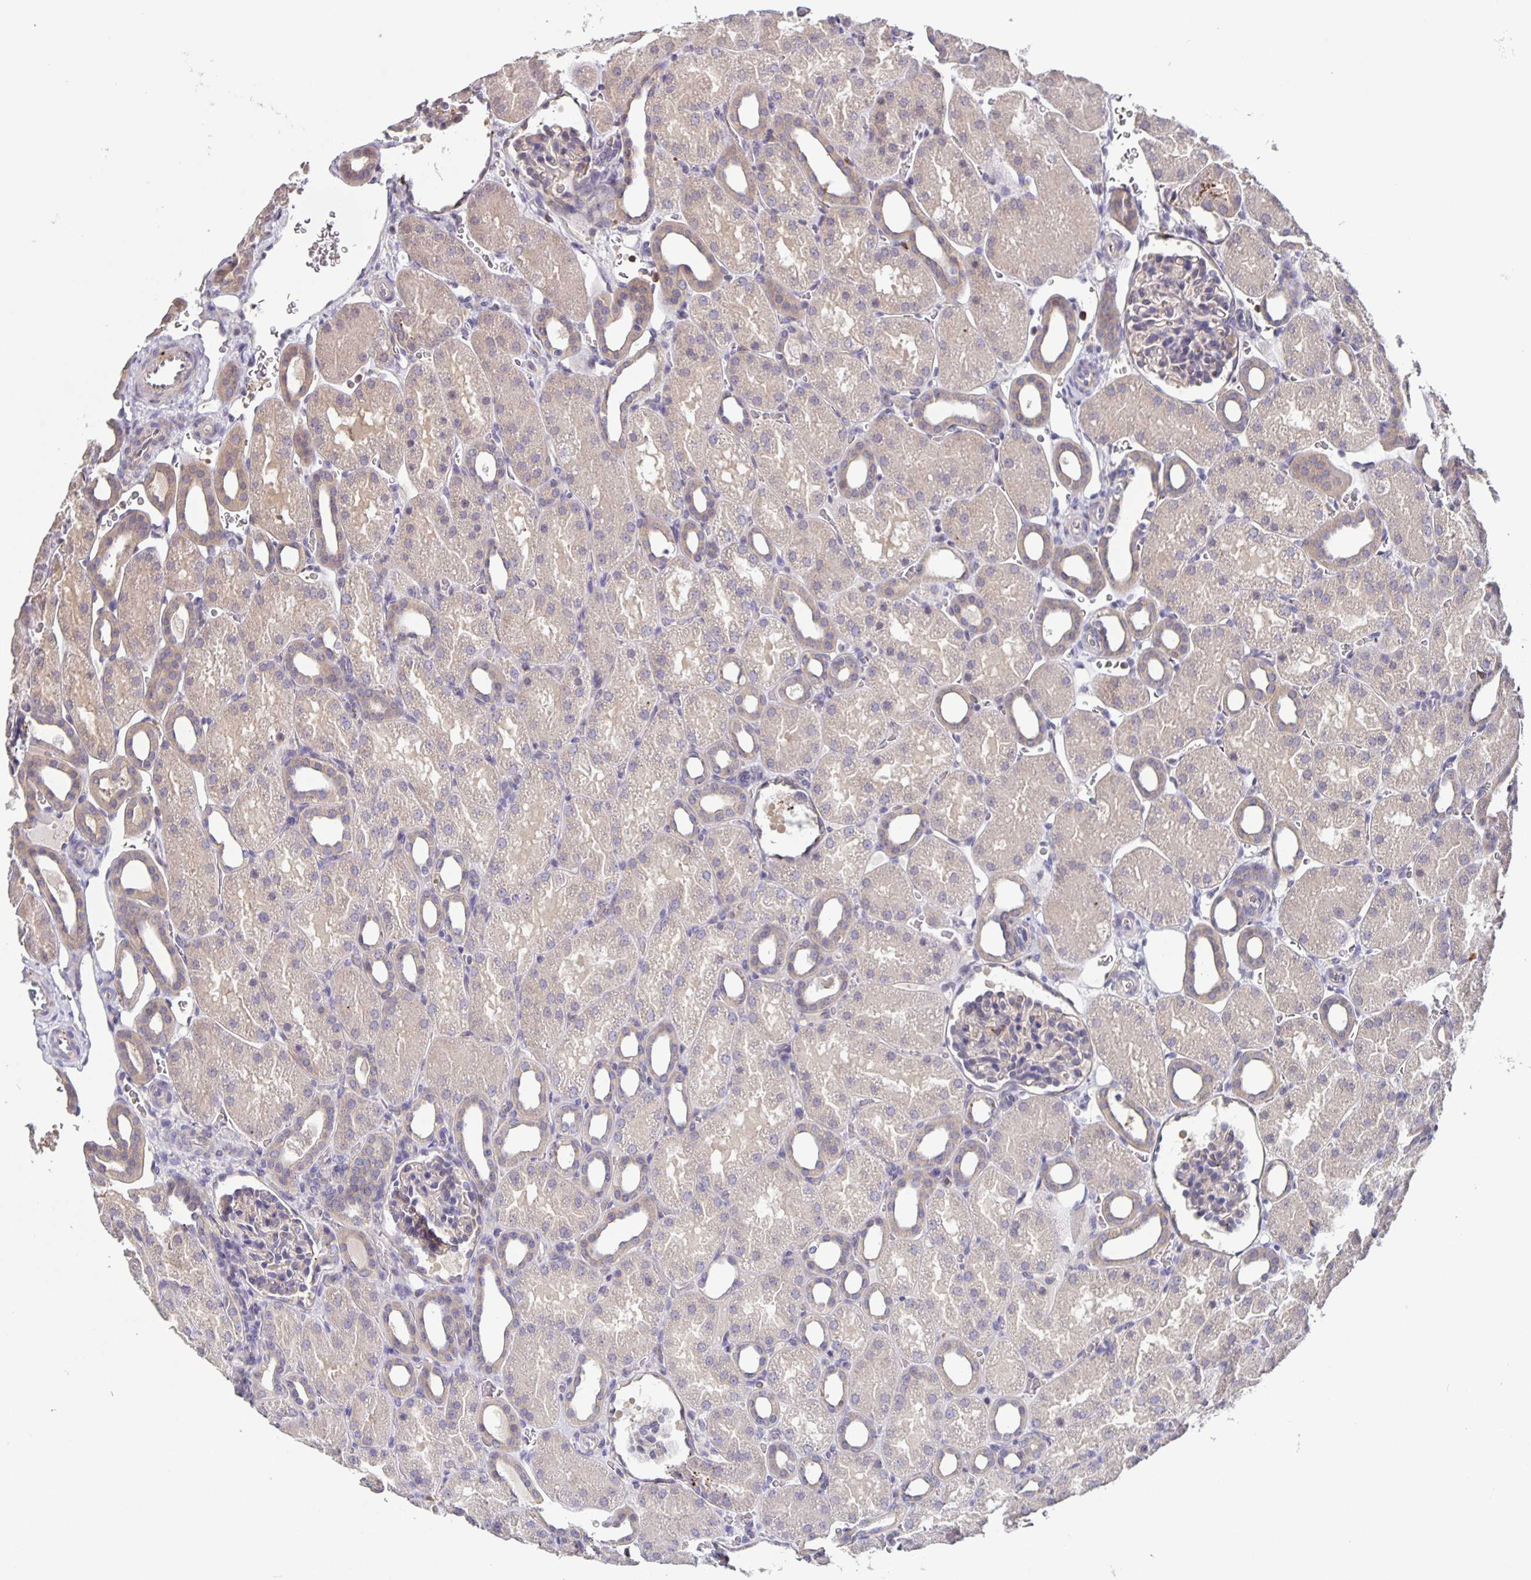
{"staining": {"intensity": "weak", "quantity": "<25%", "location": "cytoplasmic/membranous"}, "tissue": "kidney", "cell_type": "Cells in glomeruli", "image_type": "normal", "snomed": [{"axis": "morphology", "description": "Normal tissue, NOS"}, {"axis": "topography", "description": "Kidney"}], "caption": "This is a micrograph of IHC staining of normal kidney, which shows no staining in cells in glomeruli. The staining is performed using DAB brown chromogen with nuclei counter-stained in using hematoxylin.", "gene": "FEM1C", "patient": {"sex": "male", "age": 2}}